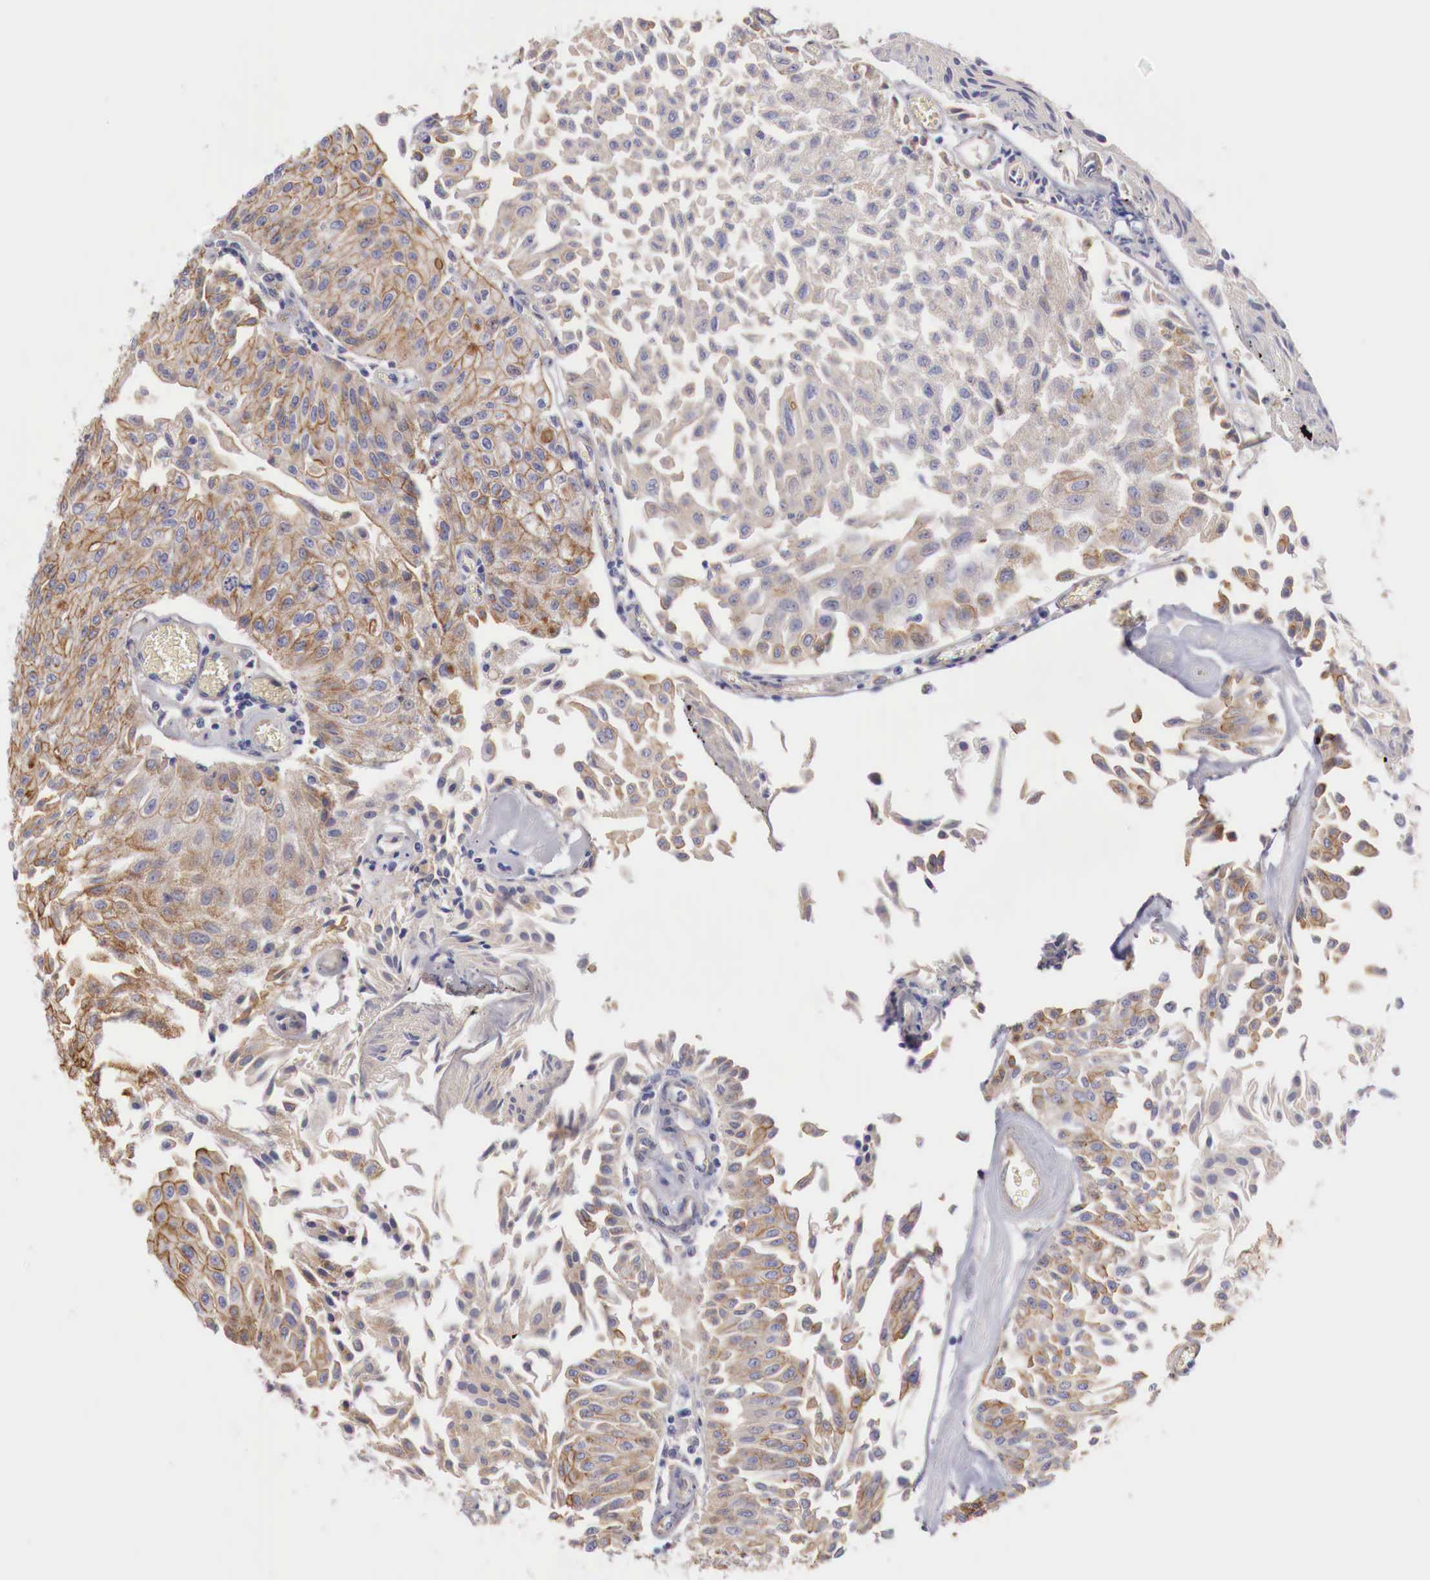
{"staining": {"intensity": "weak", "quantity": "25%-75%", "location": "cytoplasmic/membranous"}, "tissue": "urothelial cancer", "cell_type": "Tumor cells", "image_type": "cancer", "snomed": [{"axis": "morphology", "description": "Urothelial carcinoma, Low grade"}, {"axis": "topography", "description": "Urinary bladder"}], "caption": "IHC of low-grade urothelial carcinoma shows low levels of weak cytoplasmic/membranous expression in approximately 25%-75% of tumor cells. Immunohistochemistry (ihc) stains the protein in brown and the nuclei are stained blue.", "gene": "KLHDC7B", "patient": {"sex": "male", "age": 86}}